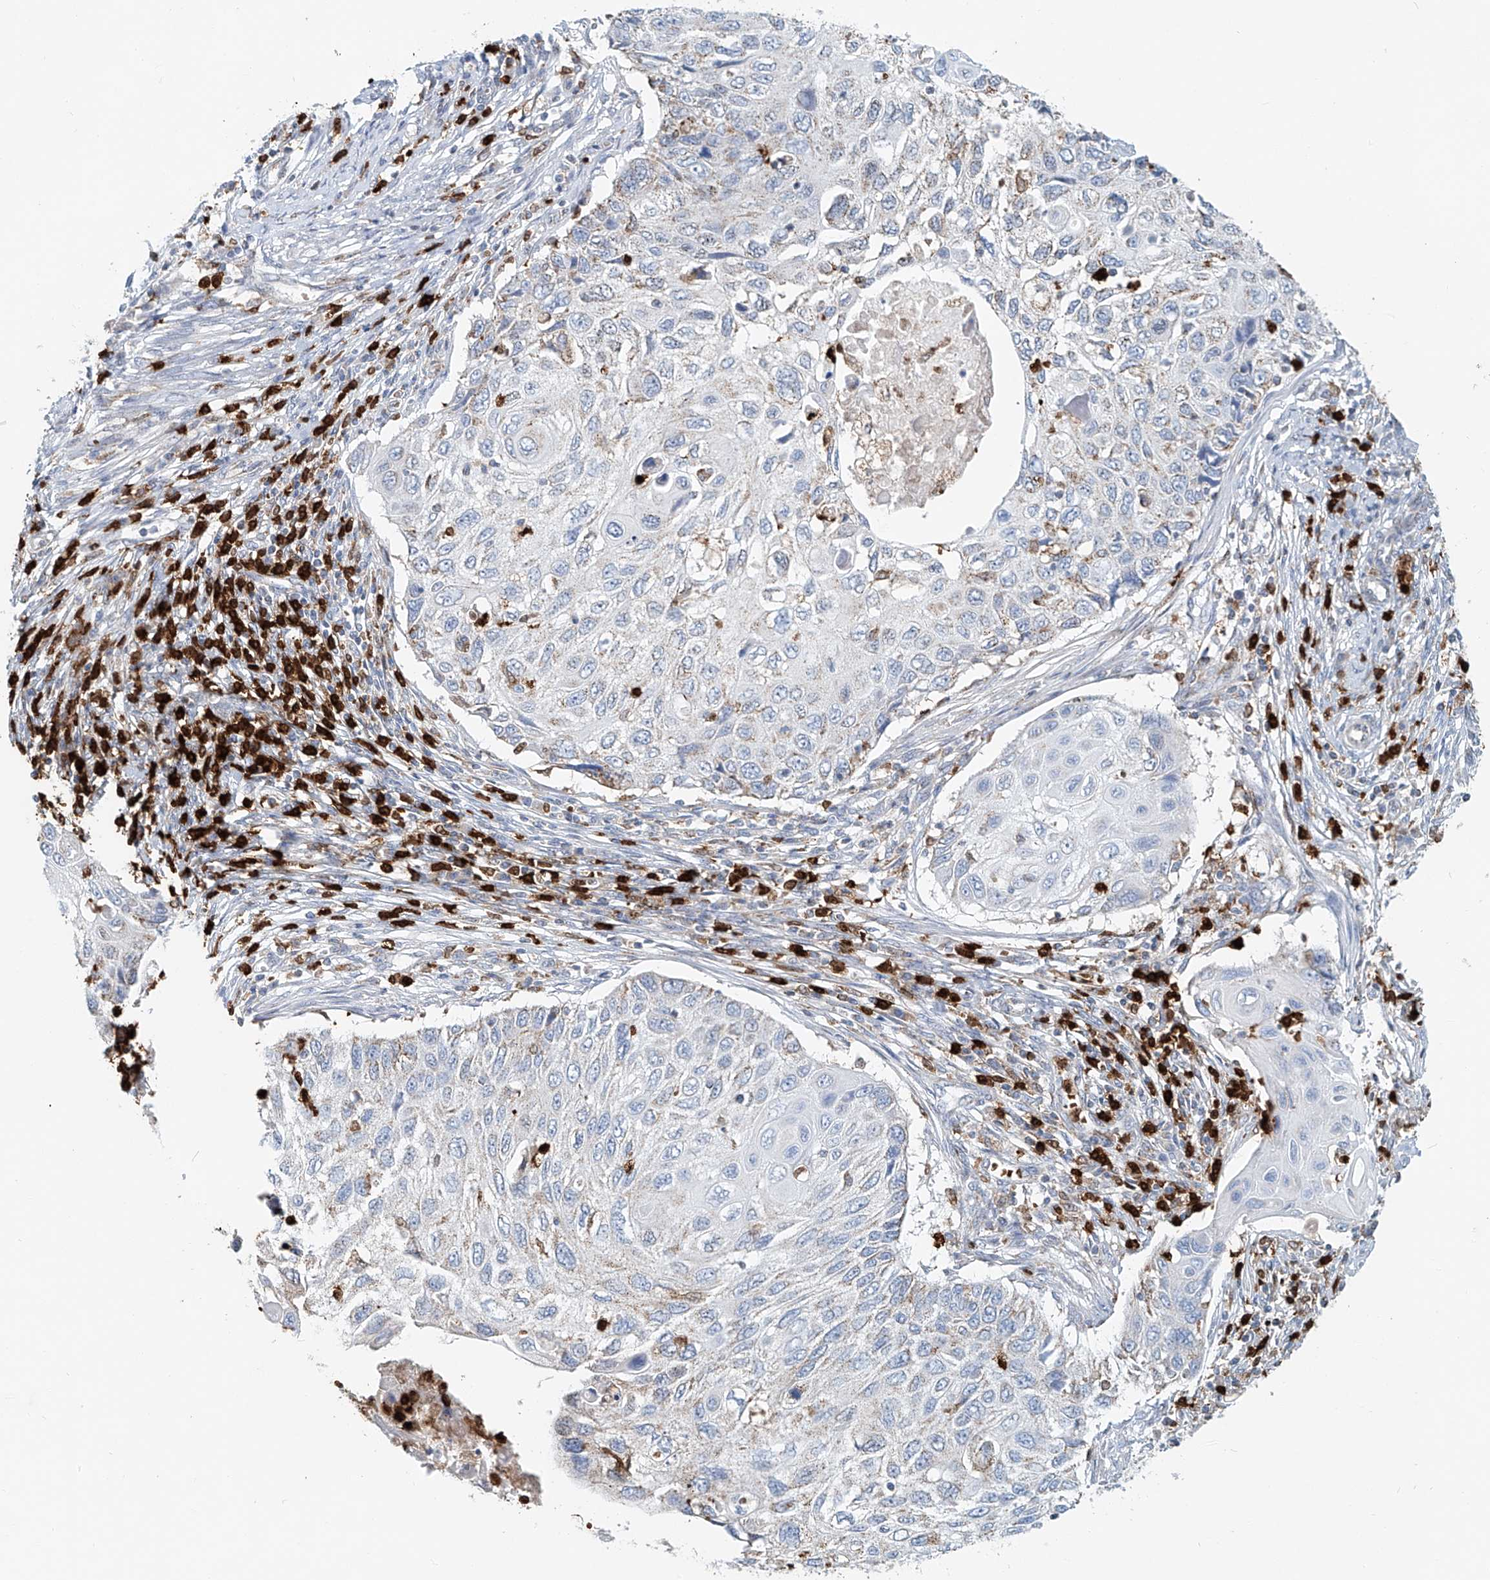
{"staining": {"intensity": "weak", "quantity": "<25%", "location": "cytoplasmic/membranous"}, "tissue": "cervical cancer", "cell_type": "Tumor cells", "image_type": "cancer", "snomed": [{"axis": "morphology", "description": "Squamous cell carcinoma, NOS"}, {"axis": "topography", "description": "Cervix"}], "caption": "The image shows no staining of tumor cells in cervical cancer (squamous cell carcinoma).", "gene": "PTPRA", "patient": {"sex": "female", "age": 70}}